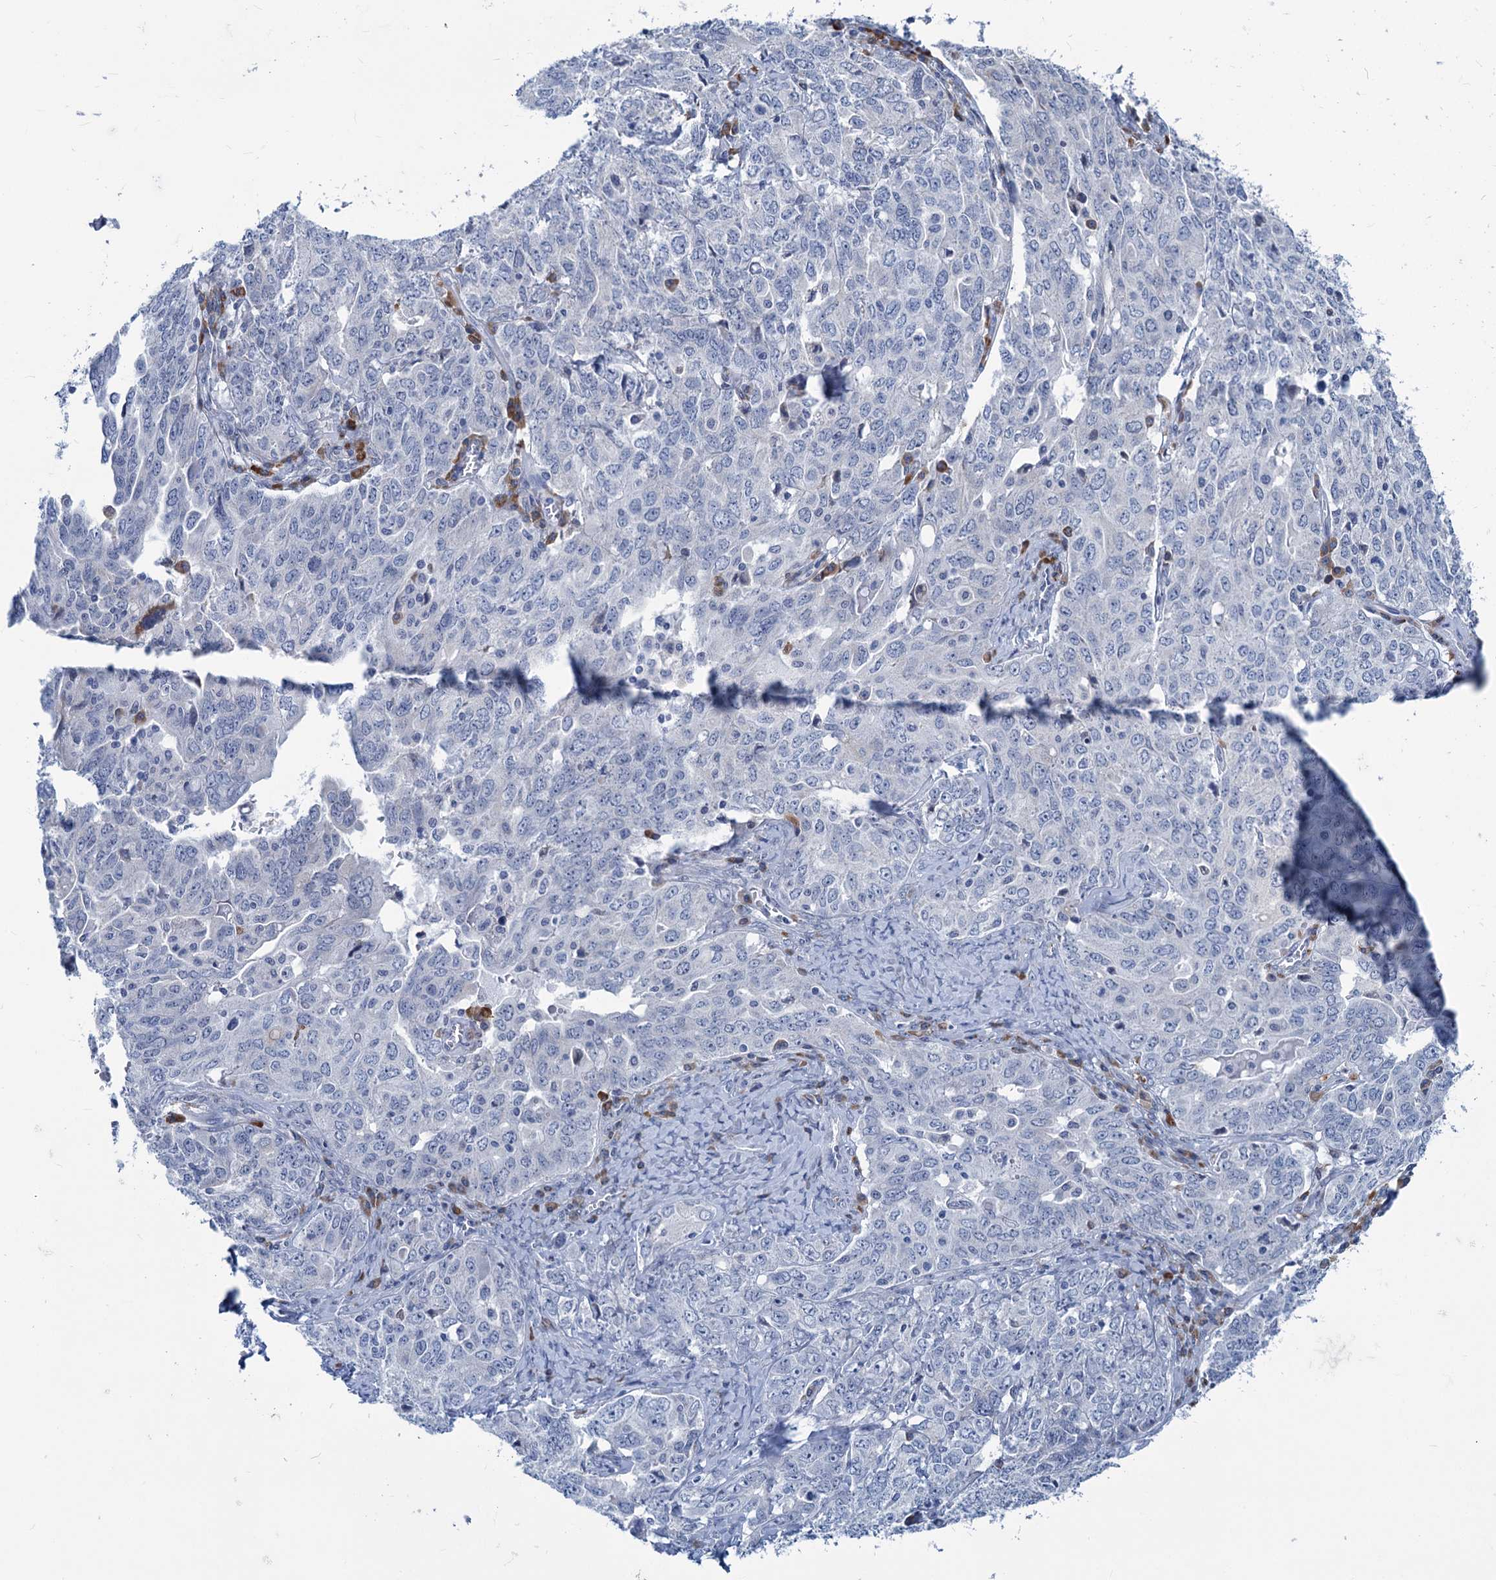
{"staining": {"intensity": "negative", "quantity": "none", "location": "none"}, "tissue": "ovarian cancer", "cell_type": "Tumor cells", "image_type": "cancer", "snomed": [{"axis": "morphology", "description": "Carcinoma, endometroid"}, {"axis": "topography", "description": "Ovary"}], "caption": "A high-resolution histopathology image shows immunohistochemistry staining of ovarian cancer, which reveals no significant staining in tumor cells. Brightfield microscopy of immunohistochemistry stained with DAB (3,3'-diaminobenzidine) (brown) and hematoxylin (blue), captured at high magnification.", "gene": "NEU3", "patient": {"sex": "female", "age": 62}}